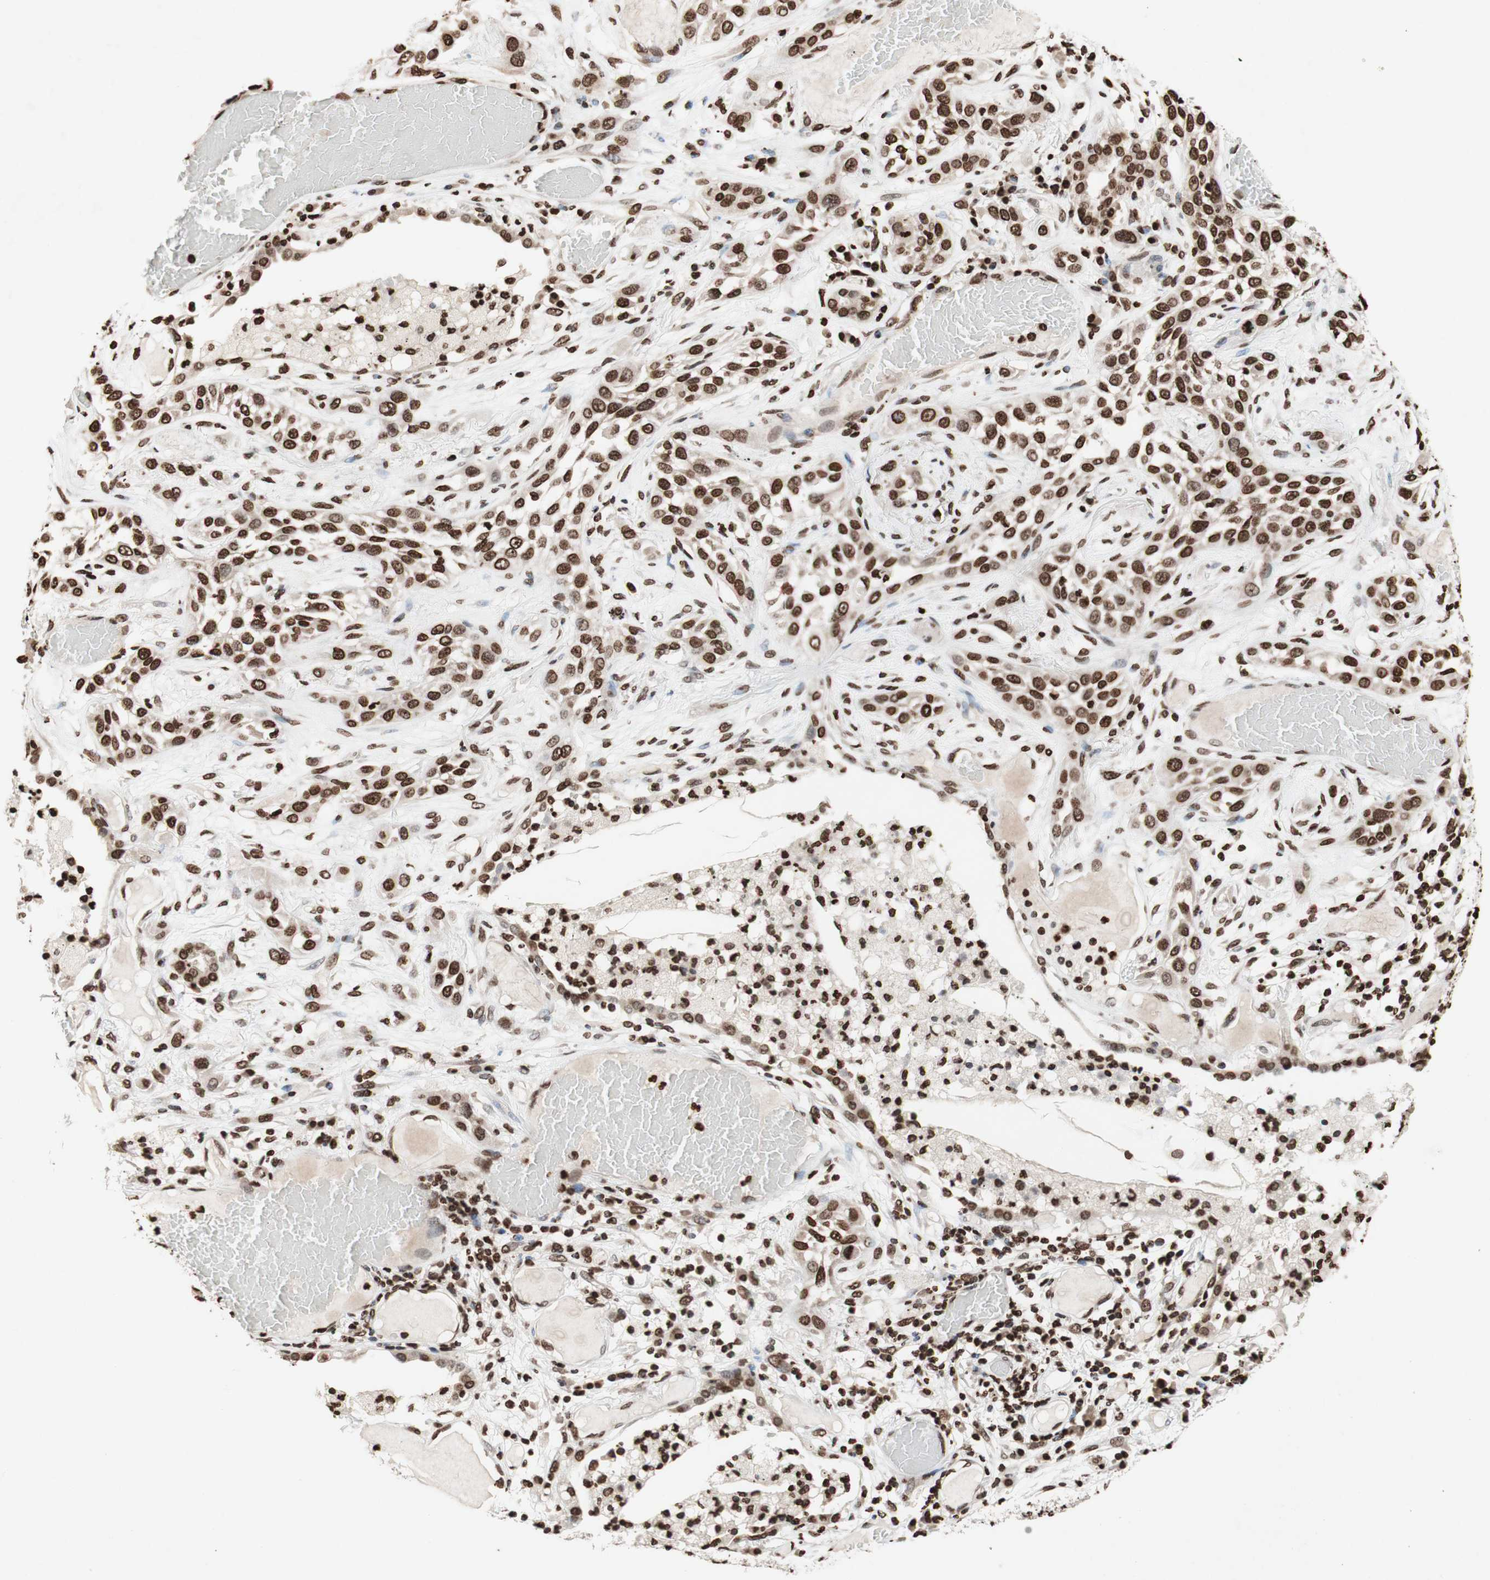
{"staining": {"intensity": "moderate", "quantity": ">75%", "location": "nuclear"}, "tissue": "lung cancer", "cell_type": "Tumor cells", "image_type": "cancer", "snomed": [{"axis": "morphology", "description": "Squamous cell carcinoma, NOS"}, {"axis": "topography", "description": "Lung"}], "caption": "Immunohistochemical staining of lung squamous cell carcinoma displays medium levels of moderate nuclear protein expression in approximately >75% of tumor cells.", "gene": "NCOA3", "patient": {"sex": "male", "age": 71}}